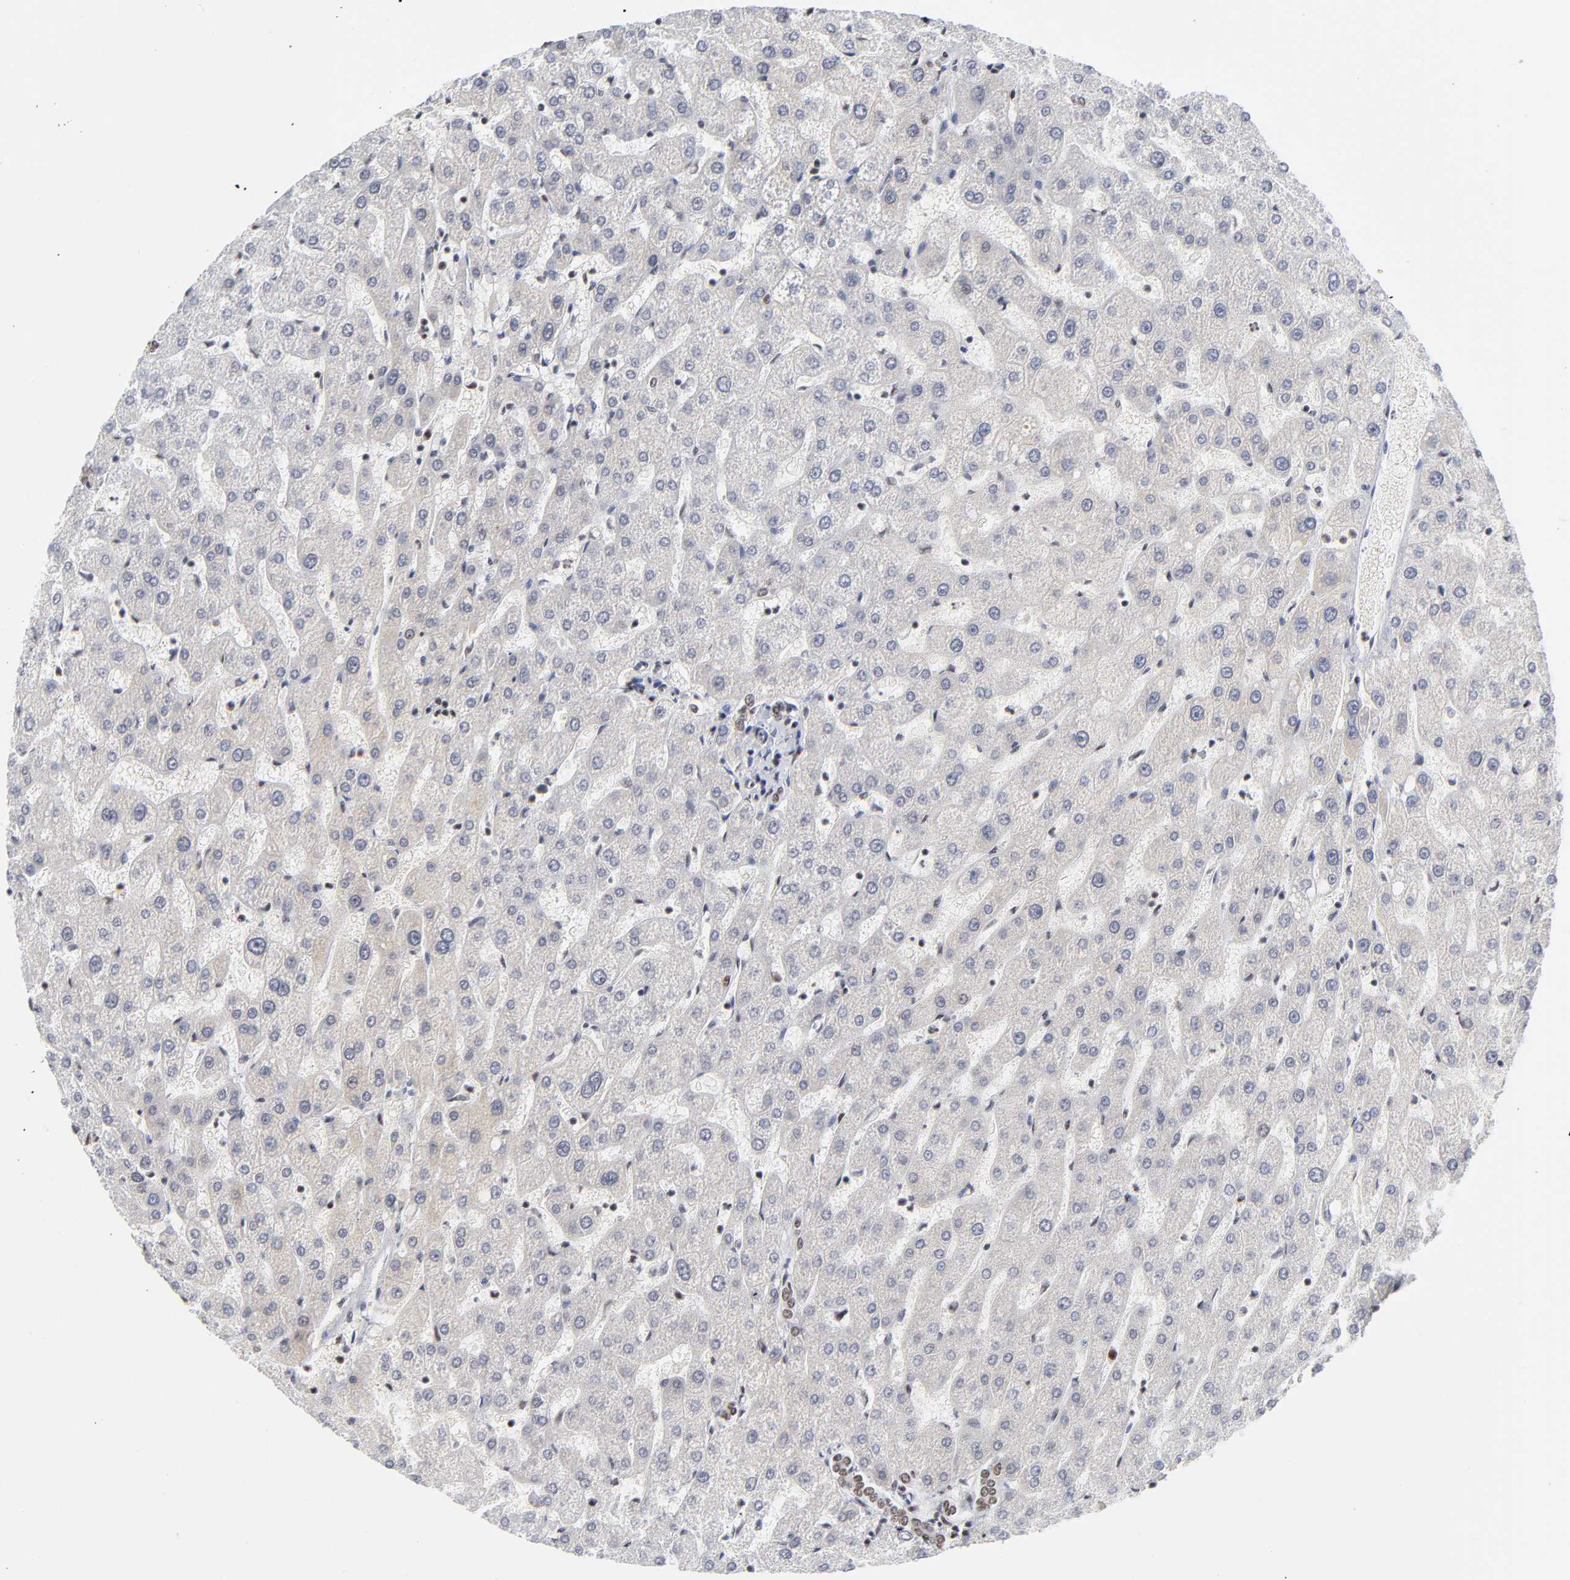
{"staining": {"intensity": "moderate", "quantity": ">75%", "location": "nuclear"}, "tissue": "liver", "cell_type": "Cholangiocytes", "image_type": "normal", "snomed": [{"axis": "morphology", "description": "Normal tissue, NOS"}, {"axis": "topography", "description": "Liver"}], "caption": "This photomicrograph demonstrates IHC staining of benign human liver, with medium moderate nuclear staining in about >75% of cholangiocytes.", "gene": "CREB1", "patient": {"sex": "male", "age": 67}}